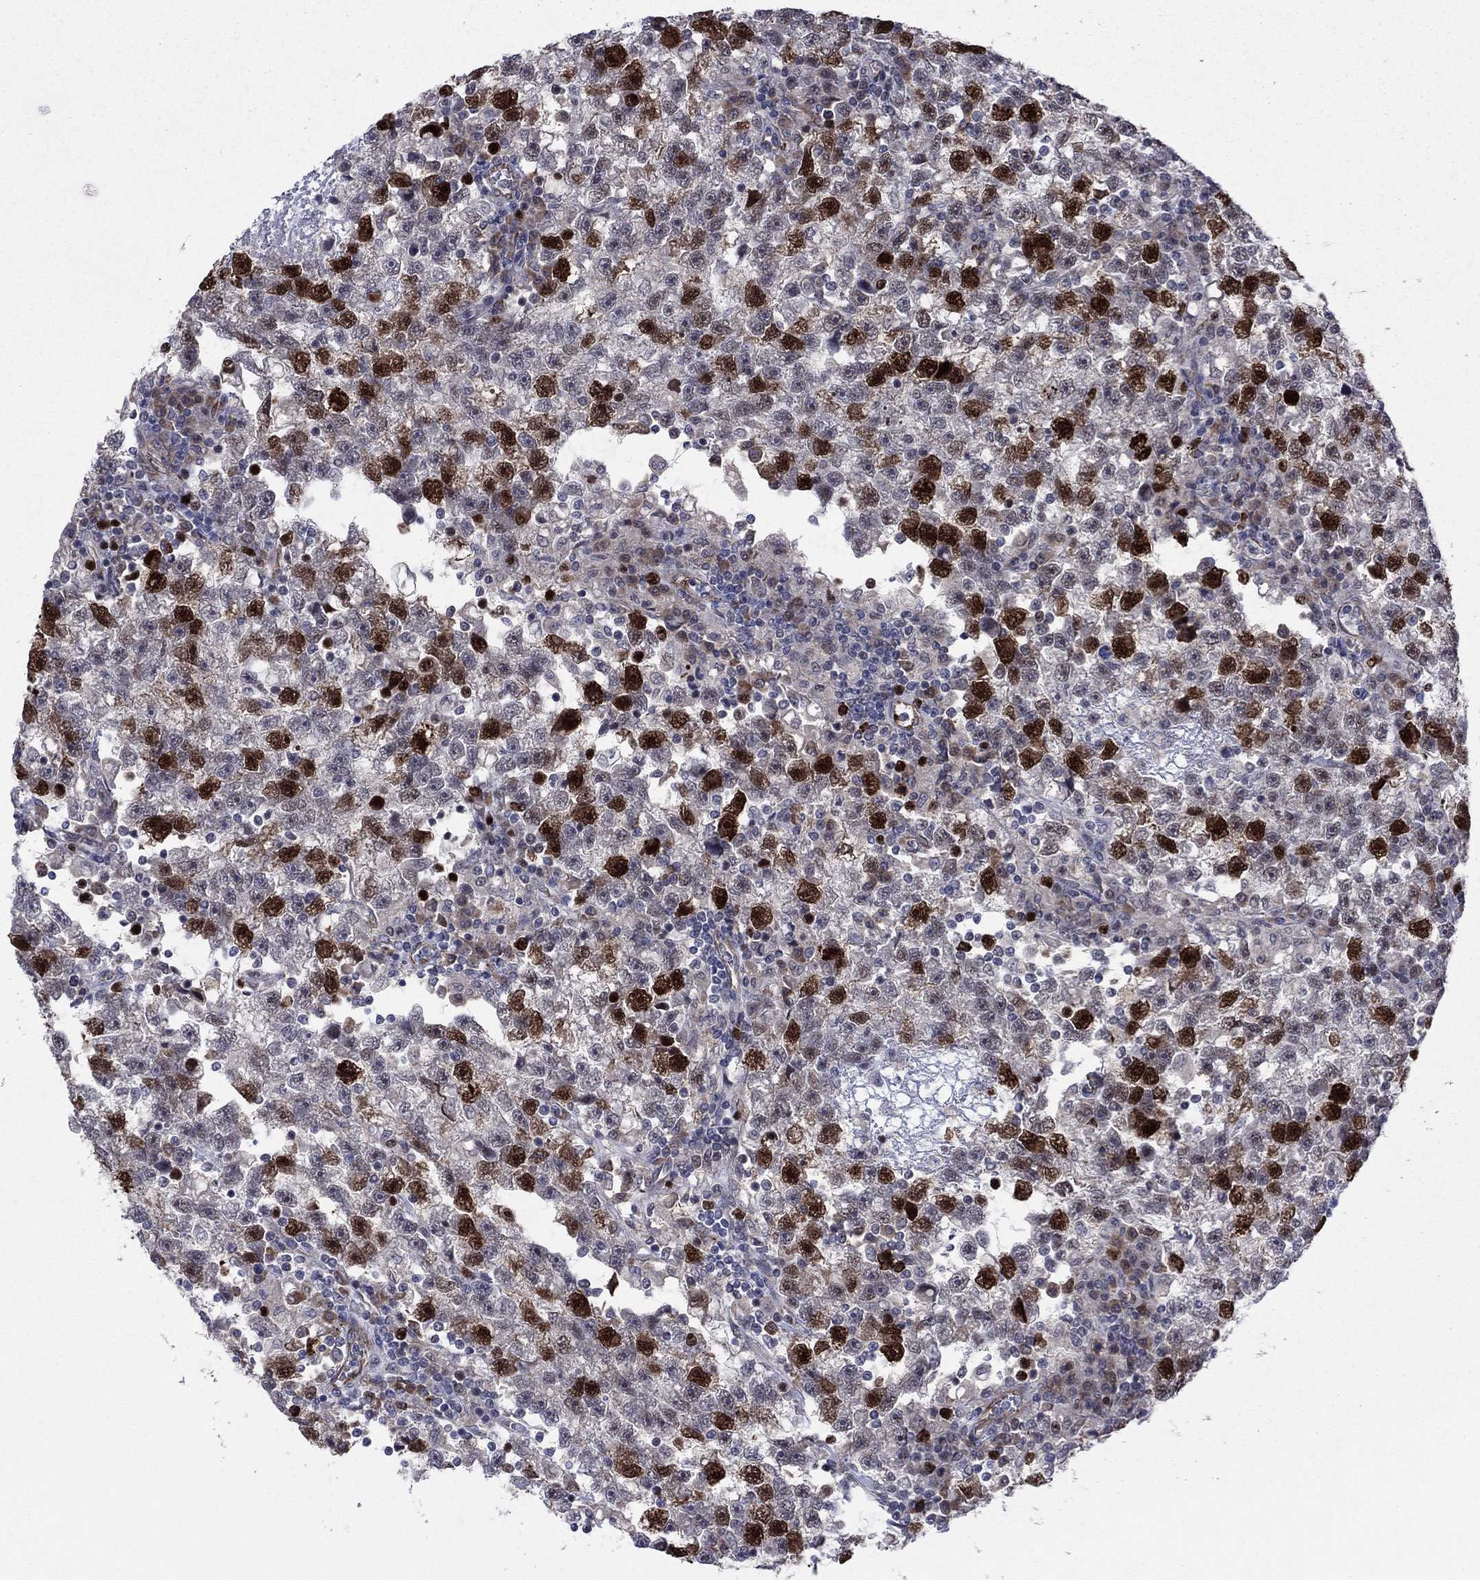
{"staining": {"intensity": "strong", "quantity": "25%-75%", "location": "nuclear"}, "tissue": "testis cancer", "cell_type": "Tumor cells", "image_type": "cancer", "snomed": [{"axis": "morphology", "description": "Seminoma, NOS"}, {"axis": "topography", "description": "Testis"}], "caption": "Protein expression analysis of human testis seminoma reveals strong nuclear staining in approximately 25%-75% of tumor cells.", "gene": "CDCA5", "patient": {"sex": "male", "age": 47}}